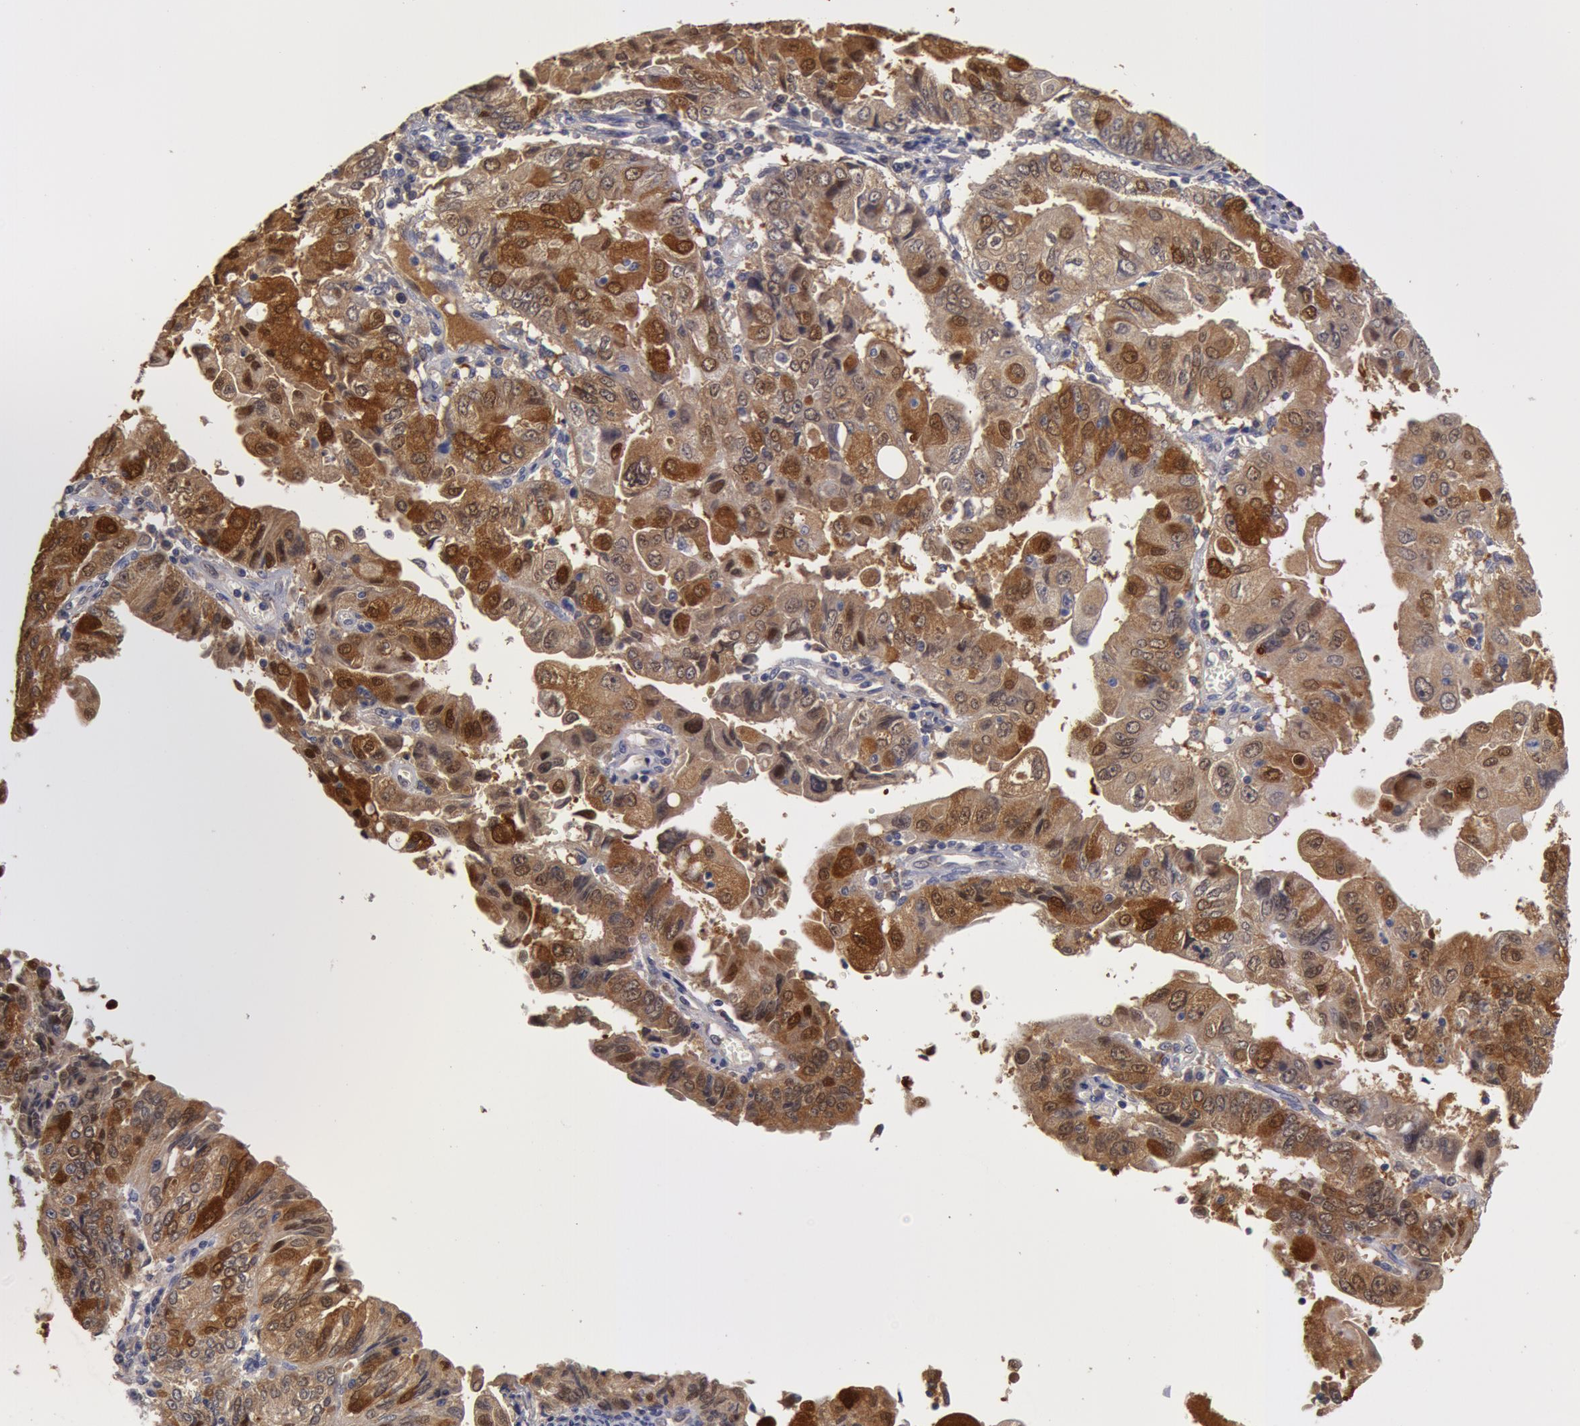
{"staining": {"intensity": "moderate", "quantity": "25%-75%", "location": "cytoplasmic/membranous,nuclear"}, "tissue": "endometrial cancer", "cell_type": "Tumor cells", "image_type": "cancer", "snomed": [{"axis": "morphology", "description": "Adenocarcinoma, NOS"}, {"axis": "topography", "description": "Endometrium"}], "caption": "Immunohistochemical staining of human endometrial cancer shows moderate cytoplasmic/membranous and nuclear protein positivity in about 25%-75% of tumor cells.", "gene": "TXNRD1", "patient": {"sex": "female", "age": 75}}